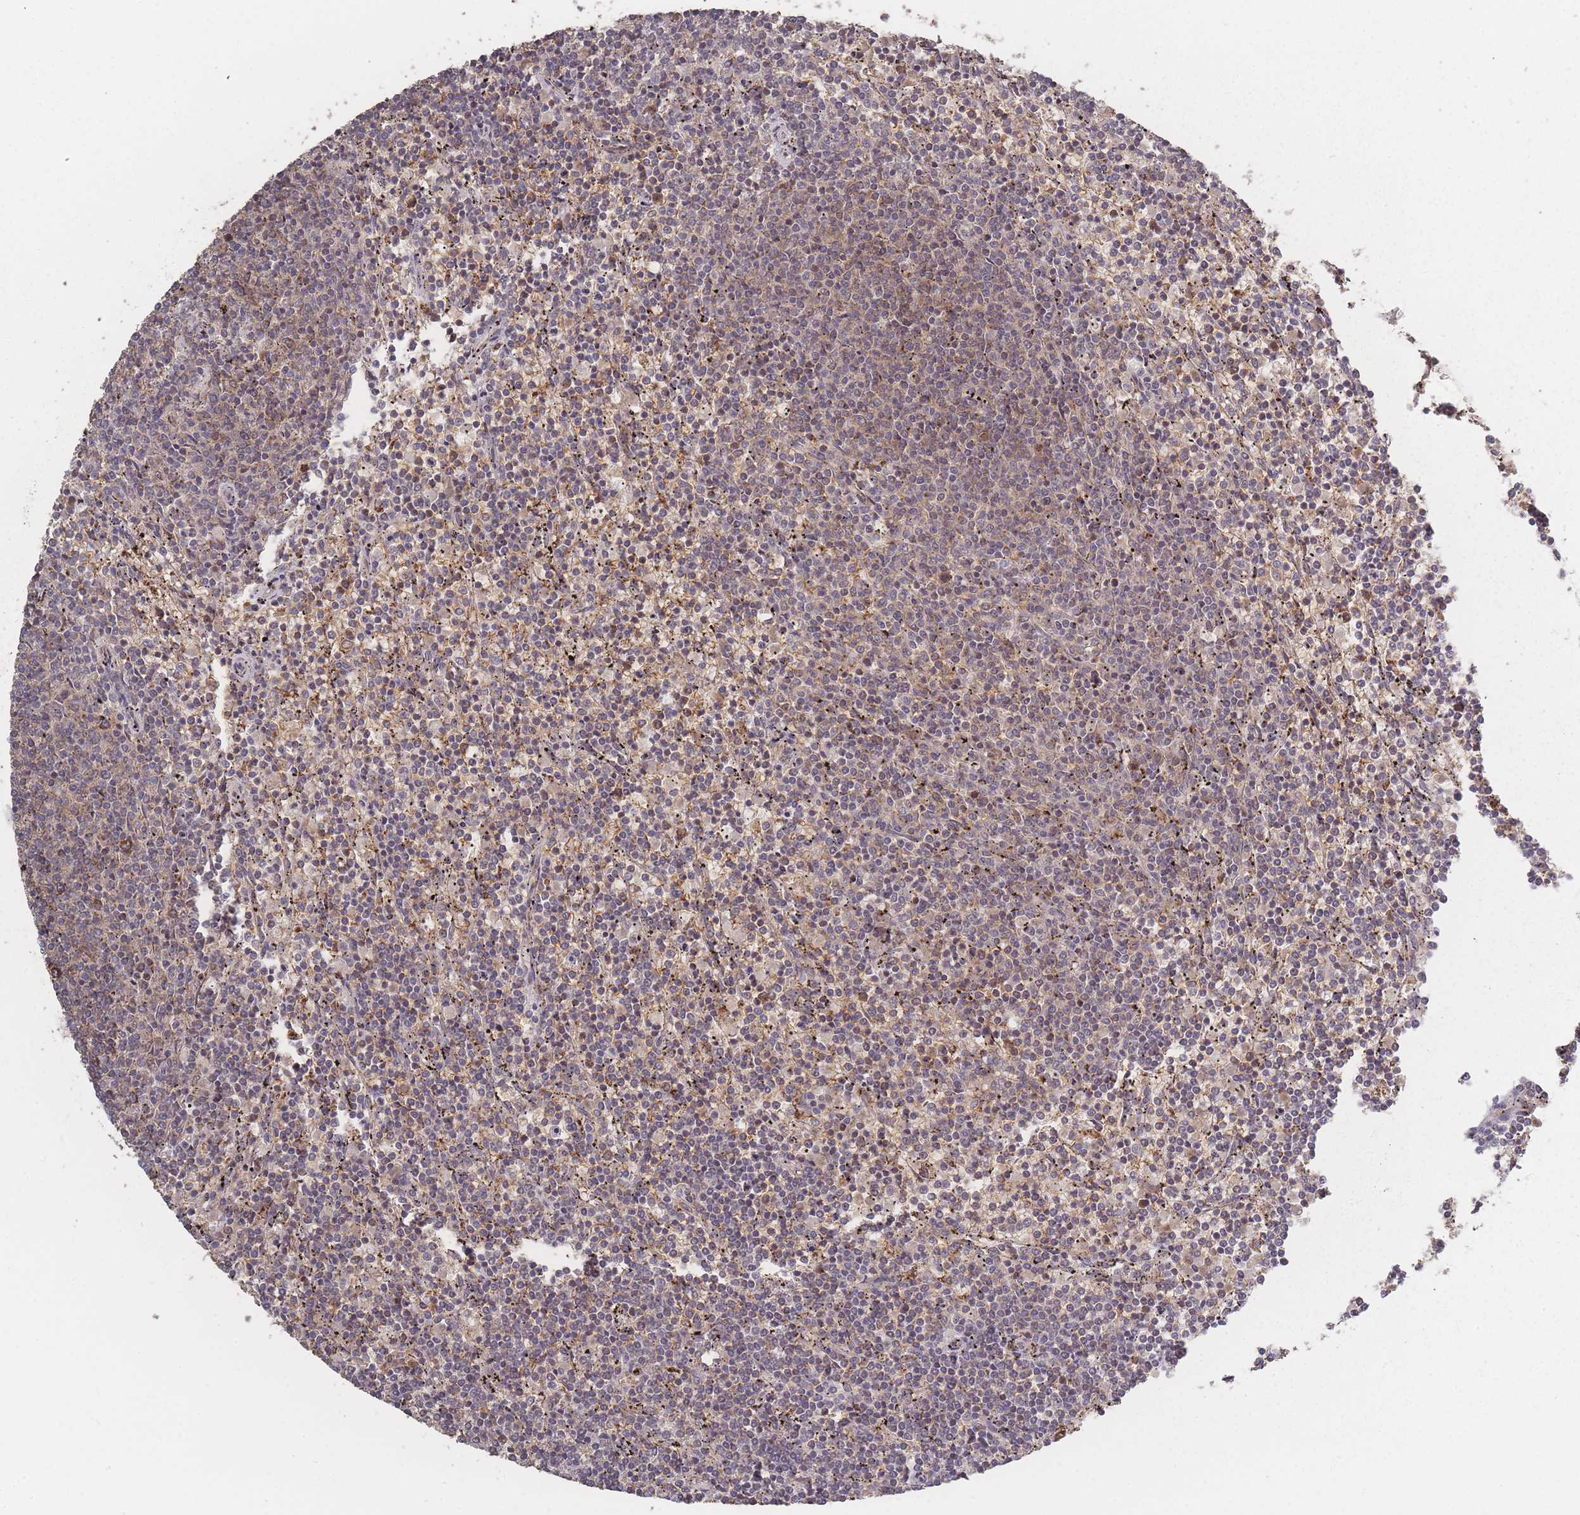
{"staining": {"intensity": "weak", "quantity": ">75%", "location": "cytoplasmic/membranous"}, "tissue": "lymphoma", "cell_type": "Tumor cells", "image_type": "cancer", "snomed": [{"axis": "morphology", "description": "Malignant lymphoma, non-Hodgkin's type, Low grade"}, {"axis": "topography", "description": "Spleen"}], "caption": "Lymphoma was stained to show a protein in brown. There is low levels of weak cytoplasmic/membranous positivity in approximately >75% of tumor cells.", "gene": "LYRM7", "patient": {"sex": "female", "age": 50}}